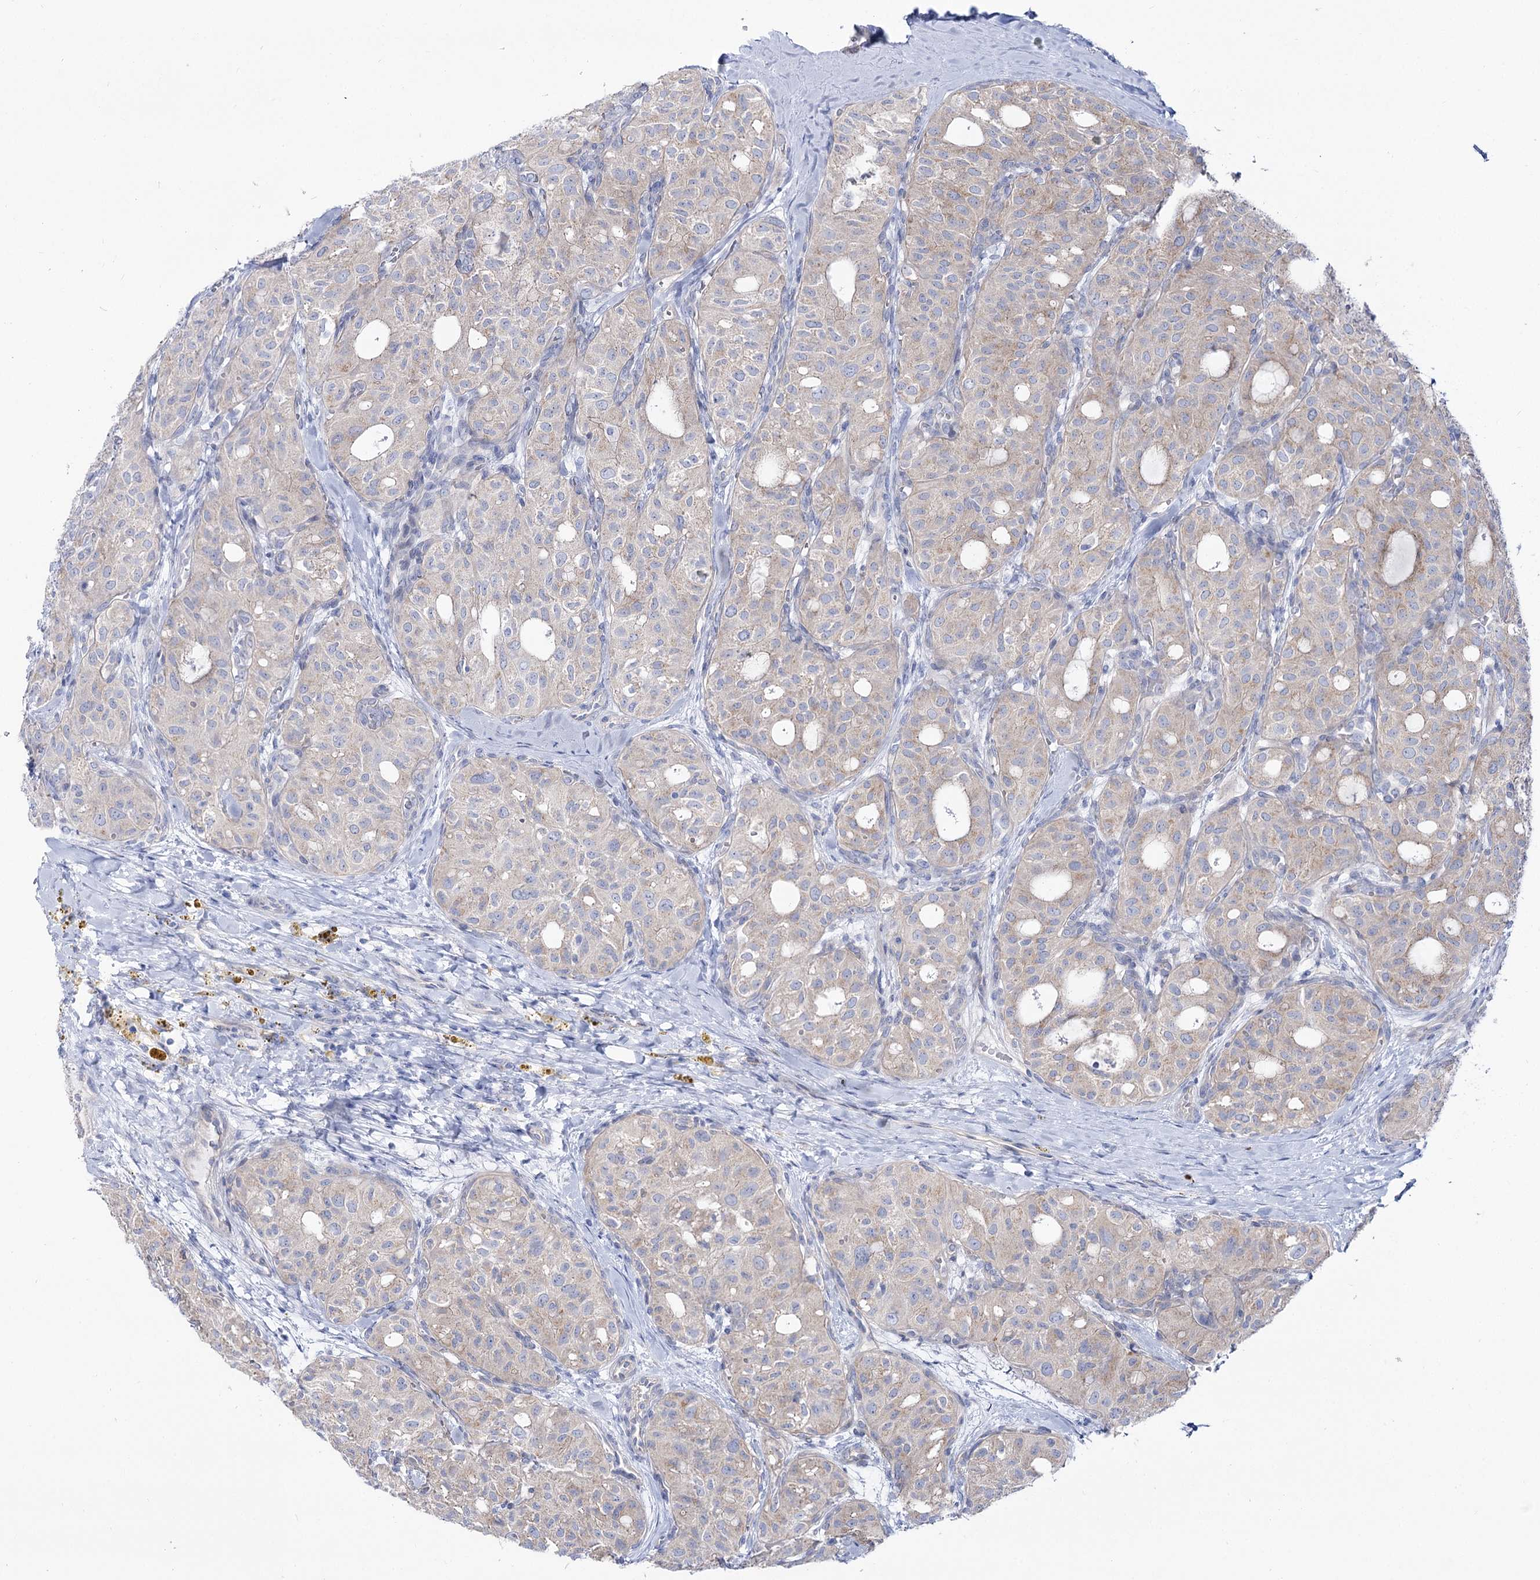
{"staining": {"intensity": "negative", "quantity": "none", "location": "none"}, "tissue": "thyroid cancer", "cell_type": "Tumor cells", "image_type": "cancer", "snomed": [{"axis": "morphology", "description": "Follicular adenoma carcinoma, NOS"}, {"axis": "topography", "description": "Thyroid gland"}], "caption": "Micrograph shows no significant protein expression in tumor cells of thyroid cancer. The staining was performed using DAB to visualize the protein expression in brown, while the nuclei were stained in blue with hematoxylin (Magnification: 20x).", "gene": "SUOX", "patient": {"sex": "male", "age": 75}}